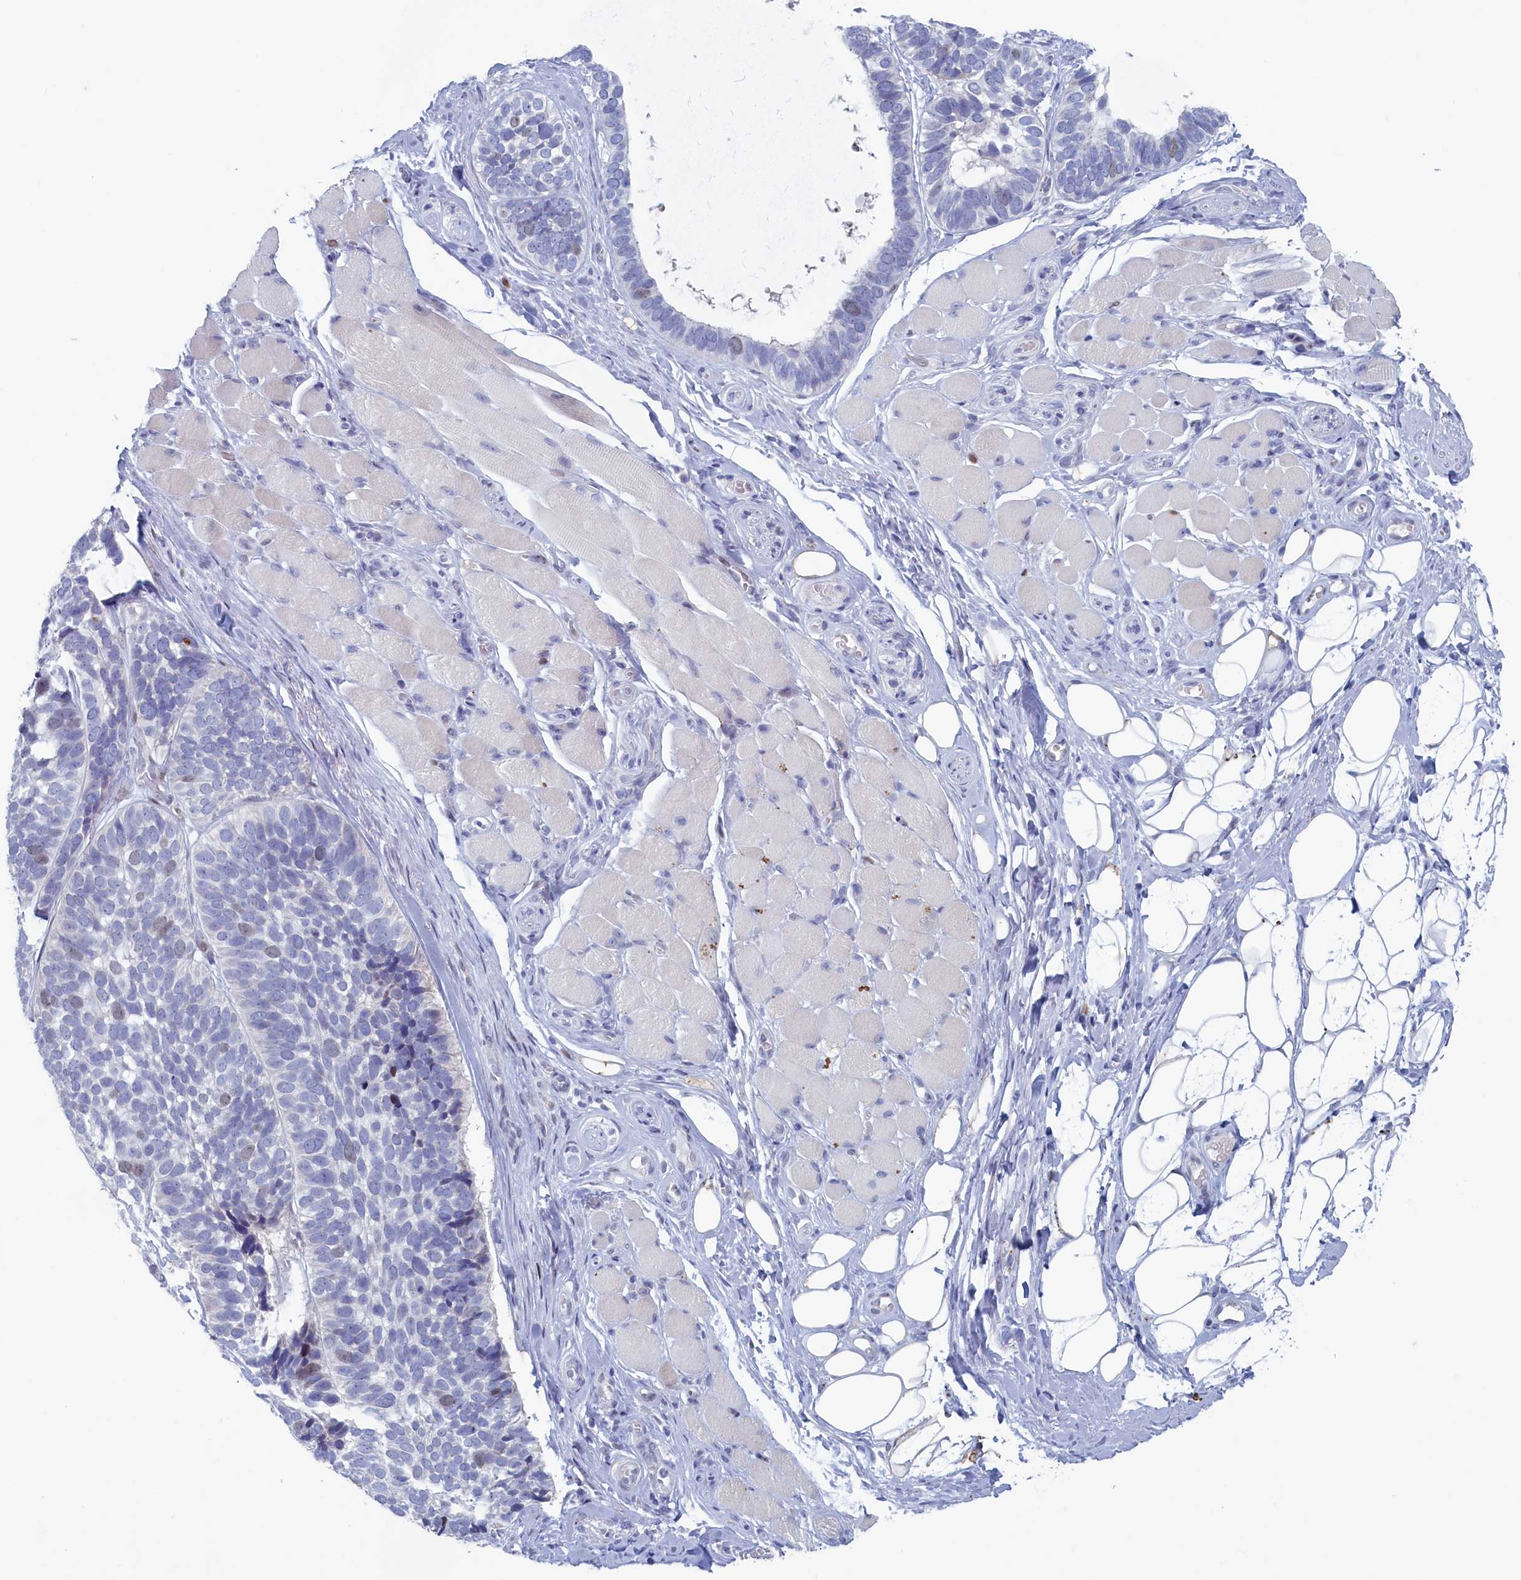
{"staining": {"intensity": "weak", "quantity": "<25%", "location": "nuclear"}, "tissue": "skin cancer", "cell_type": "Tumor cells", "image_type": "cancer", "snomed": [{"axis": "morphology", "description": "Basal cell carcinoma"}, {"axis": "topography", "description": "Skin"}], "caption": "Protein analysis of skin cancer shows no significant staining in tumor cells.", "gene": "WDR76", "patient": {"sex": "male", "age": 62}}